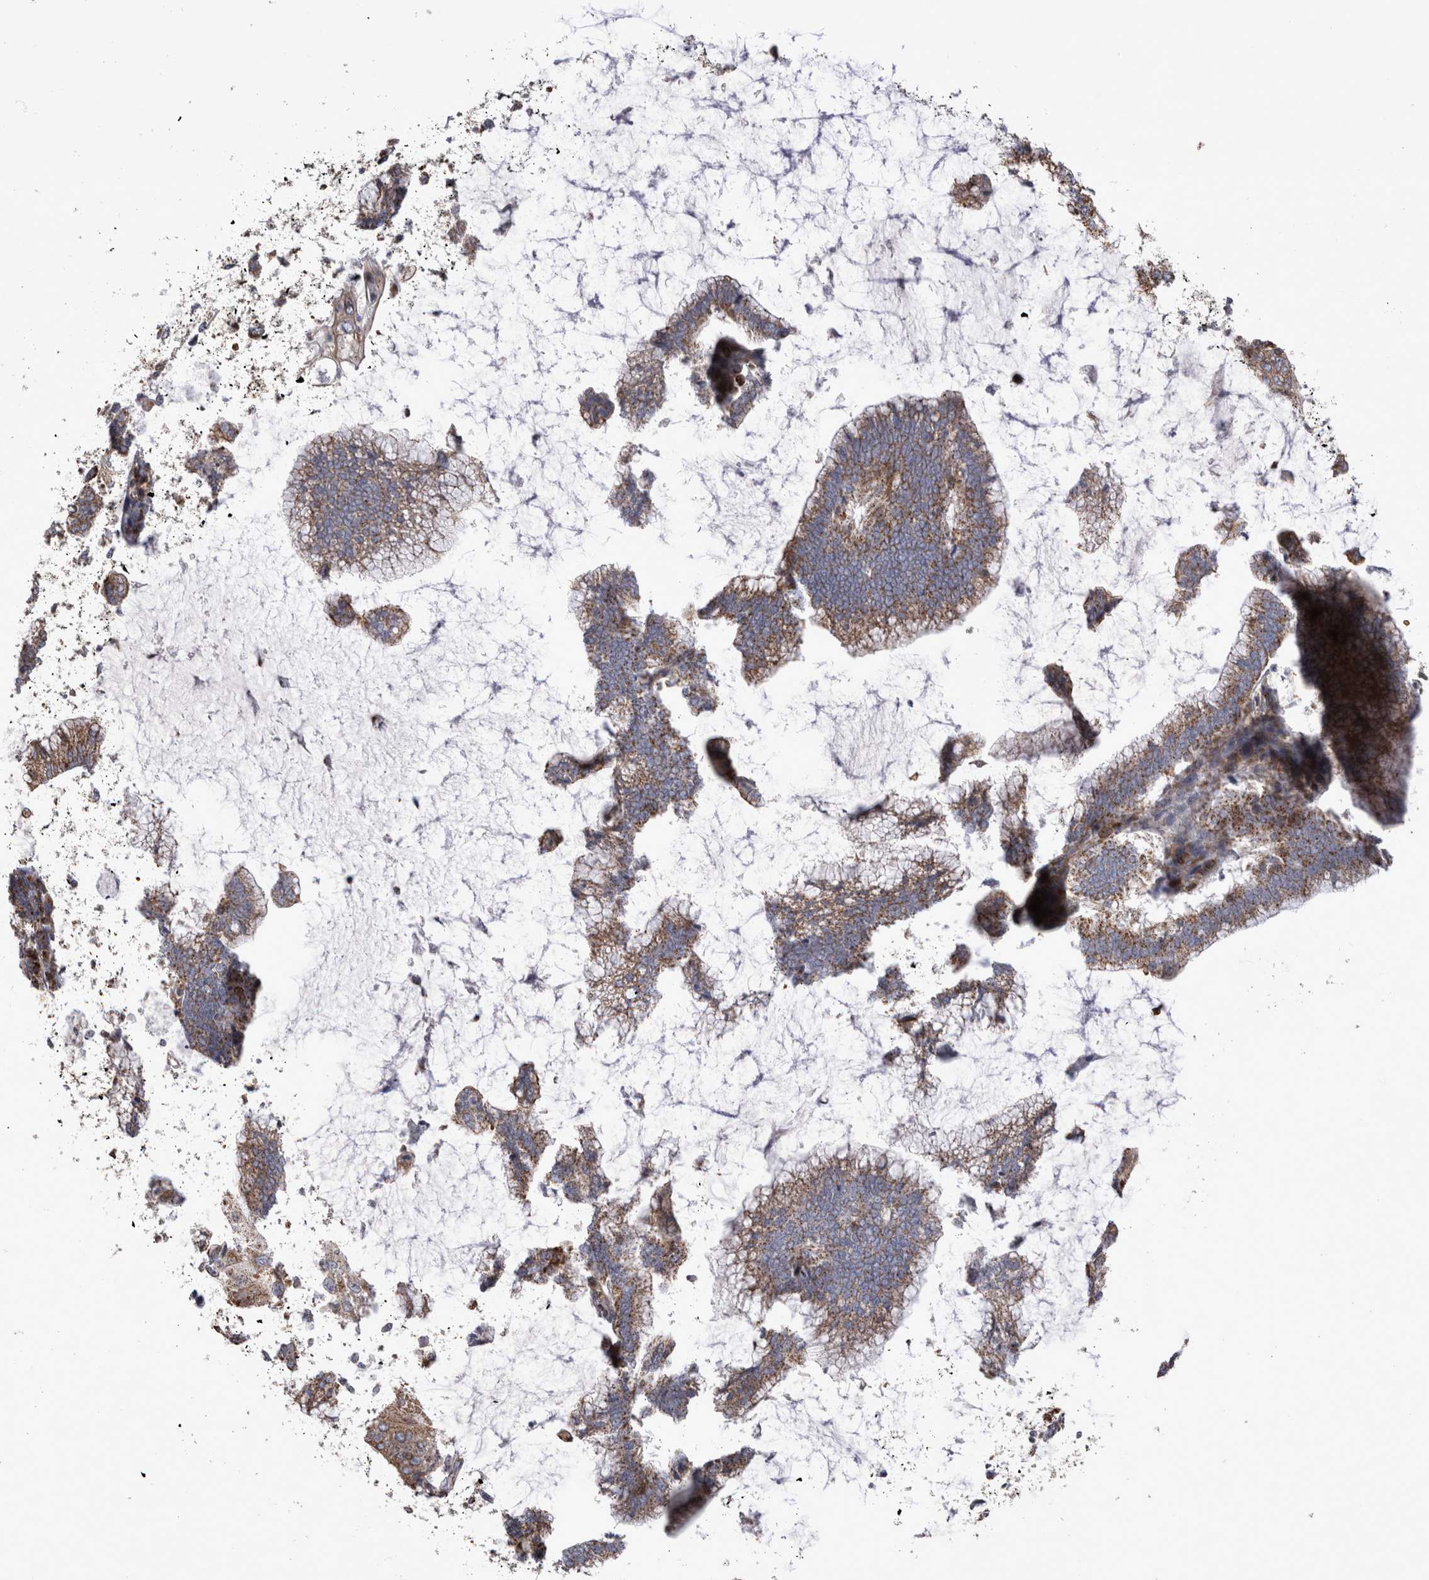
{"staining": {"intensity": "strong", "quantity": ">75%", "location": "cytoplasmic/membranous"}, "tissue": "cervical cancer", "cell_type": "Tumor cells", "image_type": "cancer", "snomed": [{"axis": "morphology", "description": "Adenocarcinoma, NOS"}, {"axis": "topography", "description": "Cervix"}], "caption": "Strong cytoplasmic/membranous protein positivity is appreciated in about >75% of tumor cells in cervical adenocarcinoma.", "gene": "TSPOAP1", "patient": {"sex": "female", "age": 36}}